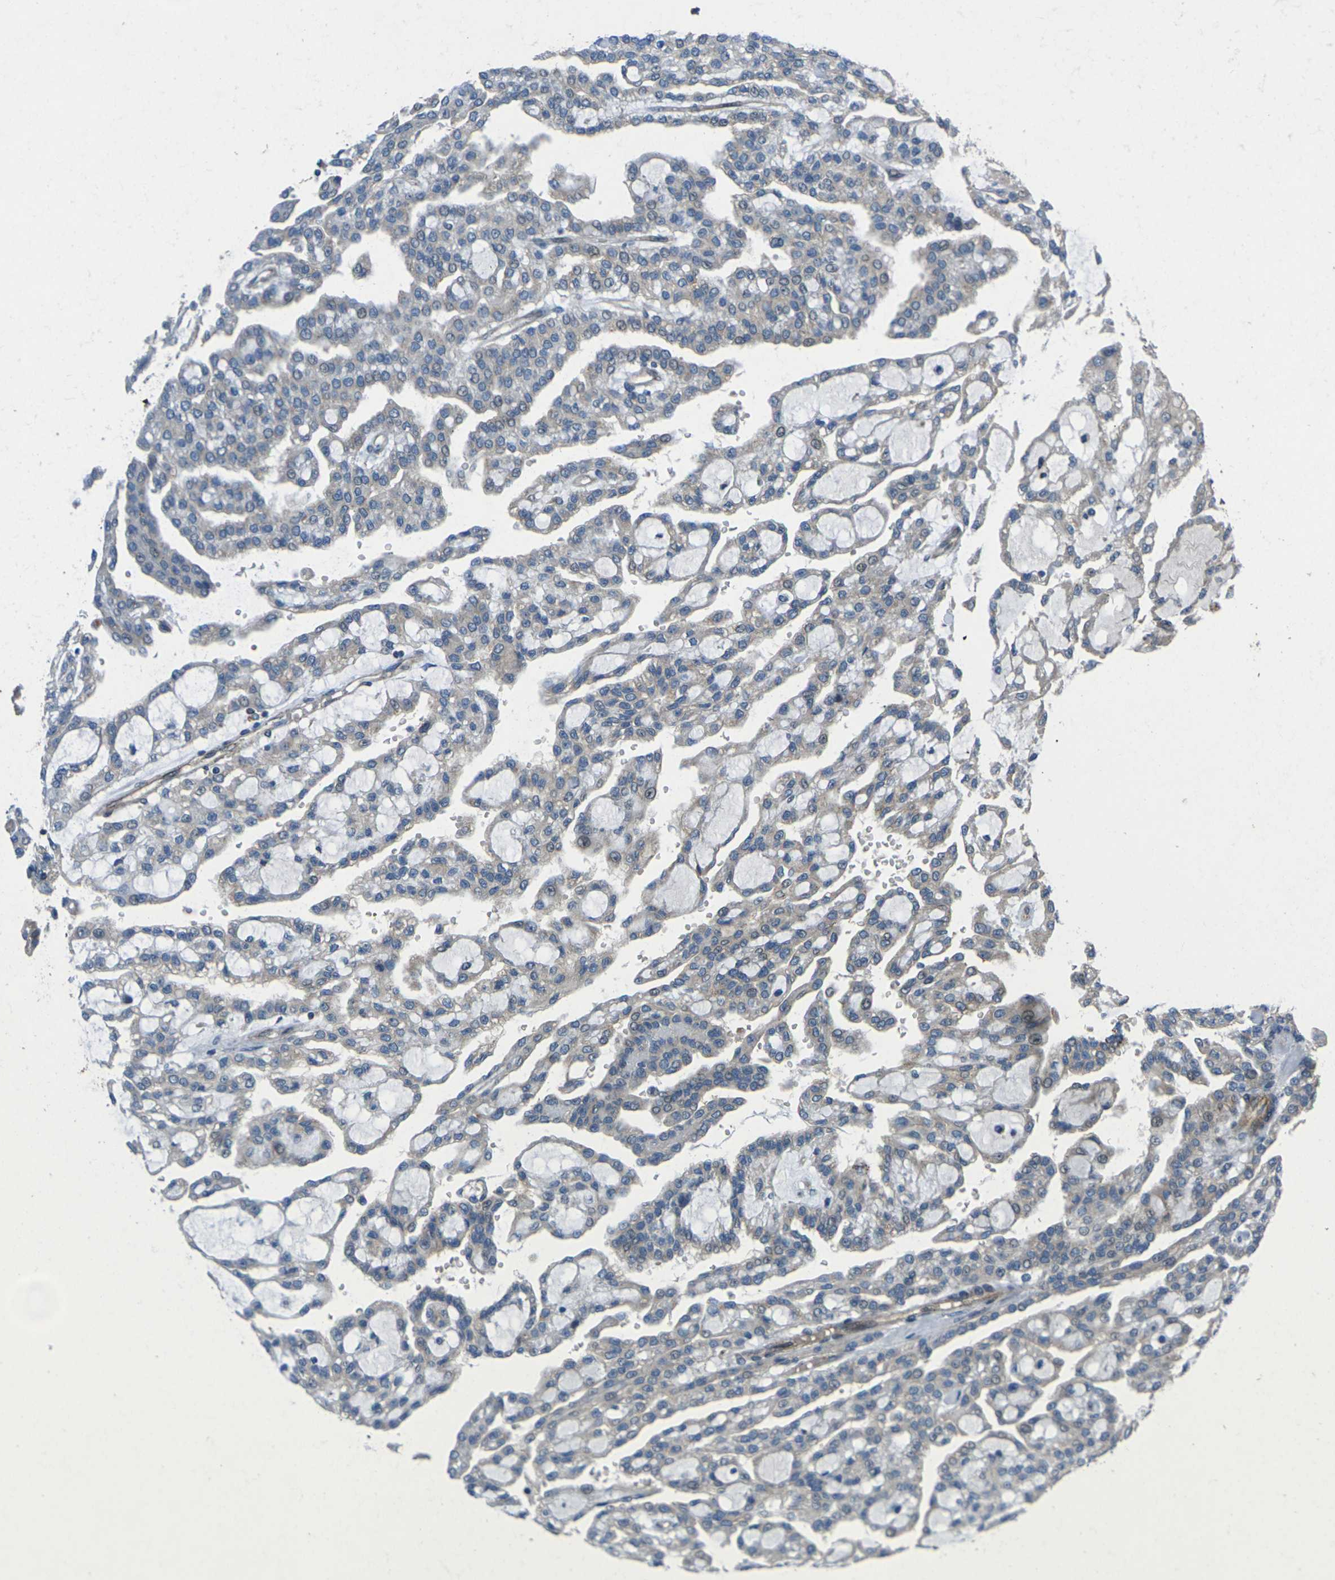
{"staining": {"intensity": "moderate", "quantity": "<25%", "location": "cytoplasmic/membranous"}, "tissue": "renal cancer", "cell_type": "Tumor cells", "image_type": "cancer", "snomed": [{"axis": "morphology", "description": "Adenocarcinoma, NOS"}, {"axis": "topography", "description": "Kidney"}], "caption": "Immunohistochemistry (IHC) of human renal cancer reveals low levels of moderate cytoplasmic/membranous staining in about <25% of tumor cells. The protein of interest is shown in brown color, while the nuclei are stained blue.", "gene": "EDNRA", "patient": {"sex": "male", "age": 63}}